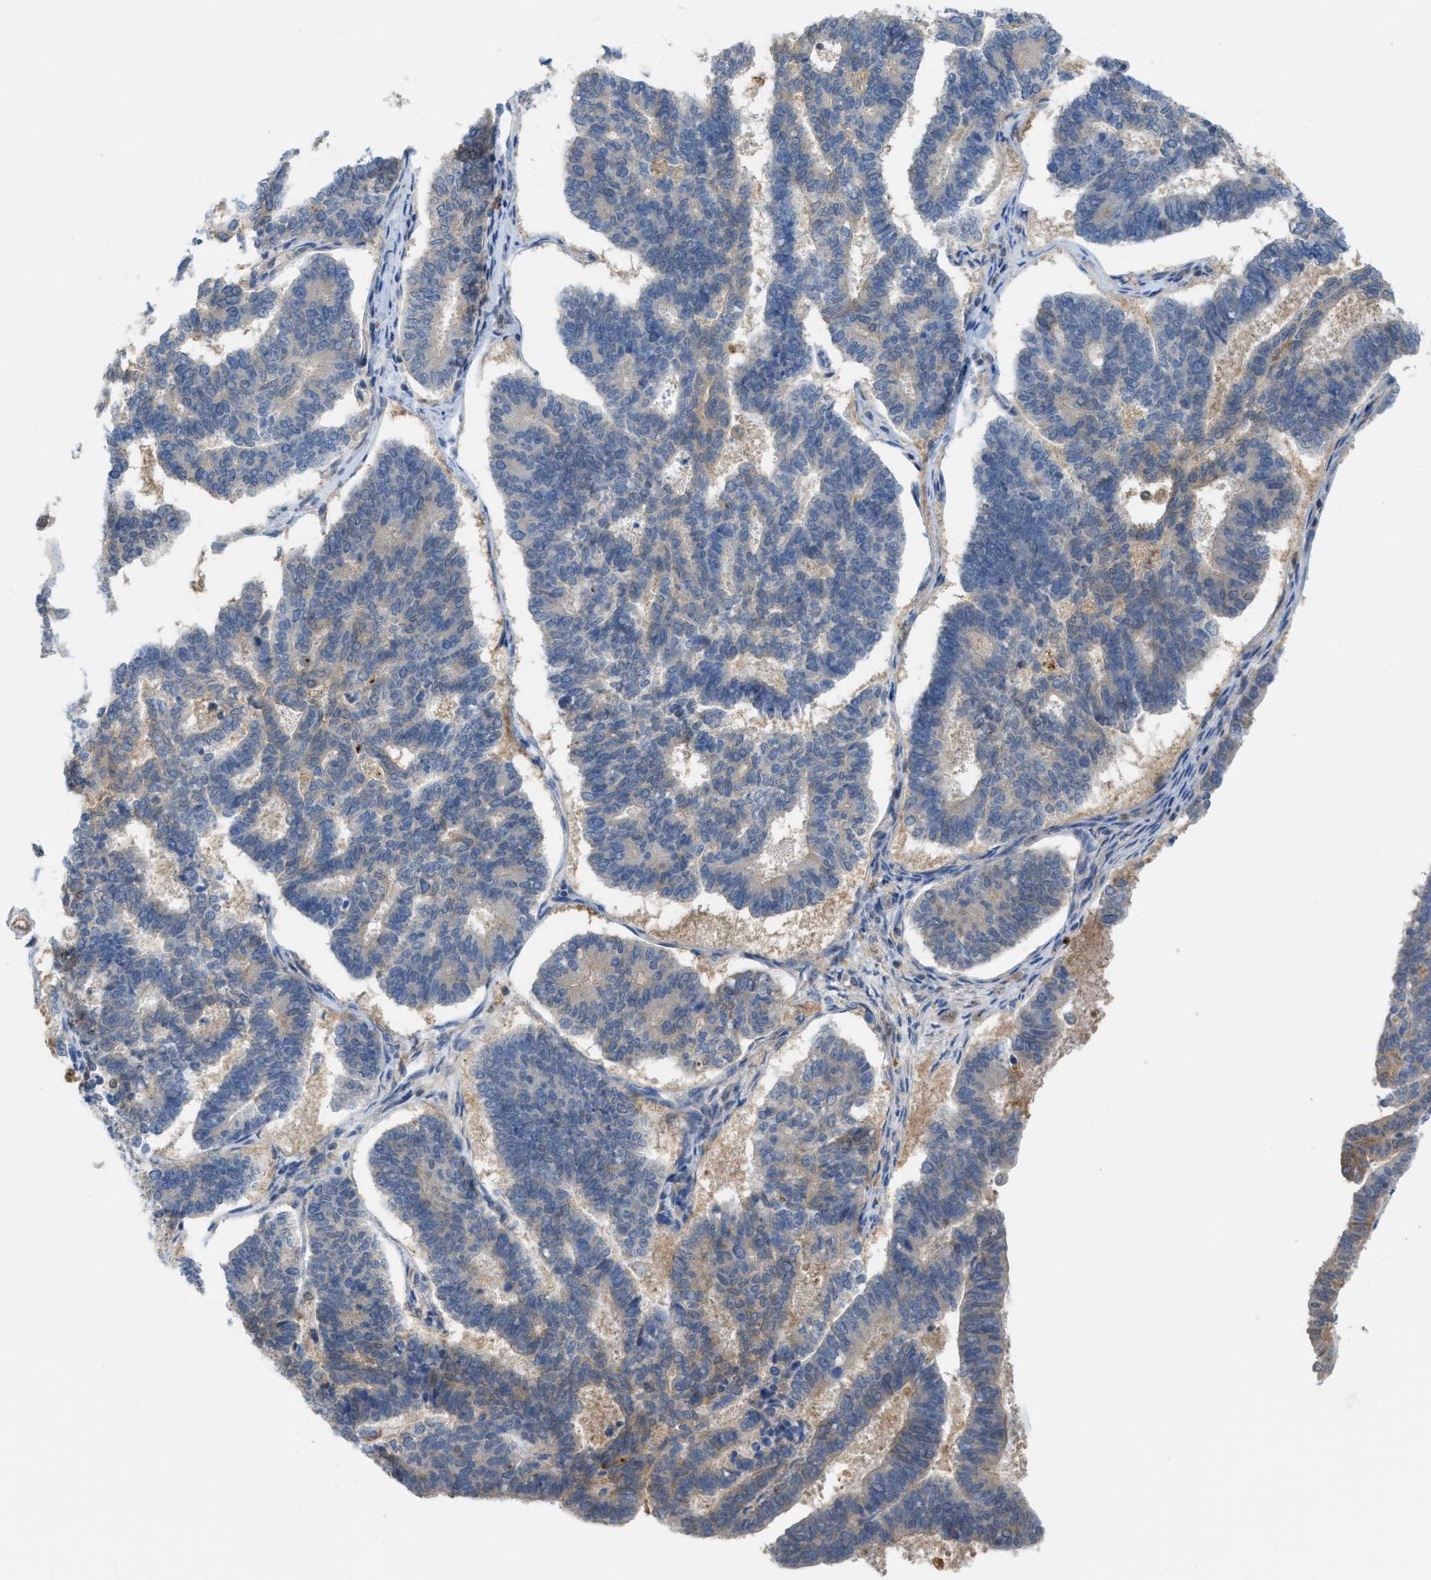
{"staining": {"intensity": "negative", "quantity": "none", "location": "none"}, "tissue": "endometrial cancer", "cell_type": "Tumor cells", "image_type": "cancer", "snomed": [{"axis": "morphology", "description": "Adenocarcinoma, NOS"}, {"axis": "topography", "description": "Endometrium"}], "caption": "This image is of adenocarcinoma (endometrial) stained with immunohistochemistry to label a protein in brown with the nuclei are counter-stained blue. There is no positivity in tumor cells.", "gene": "CSTB", "patient": {"sex": "female", "age": 70}}